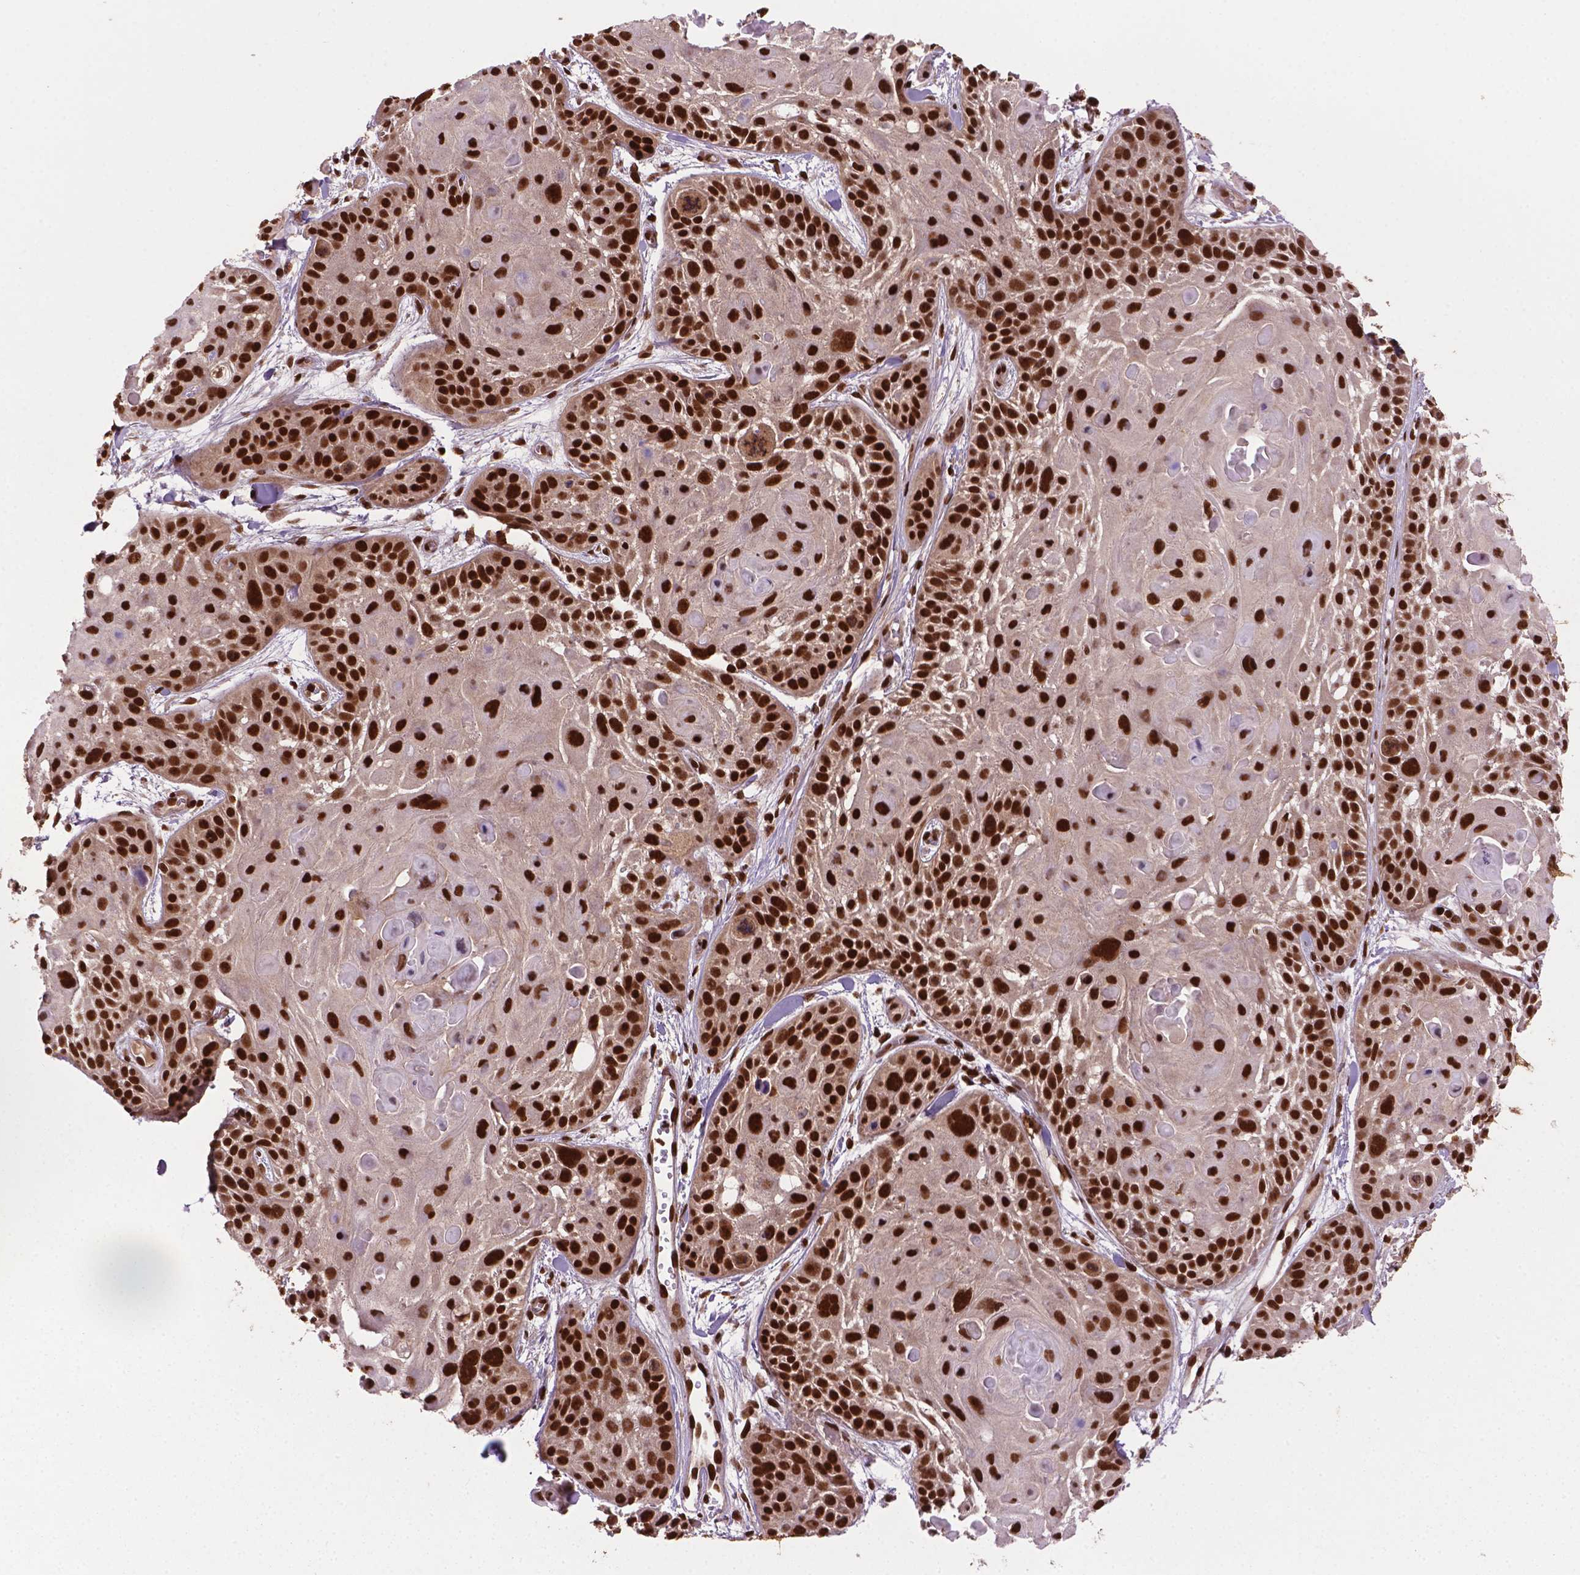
{"staining": {"intensity": "strong", "quantity": ">75%", "location": "nuclear"}, "tissue": "skin cancer", "cell_type": "Tumor cells", "image_type": "cancer", "snomed": [{"axis": "morphology", "description": "Squamous cell carcinoma, NOS"}, {"axis": "topography", "description": "Skin"}, {"axis": "topography", "description": "Anal"}], "caption": "IHC (DAB) staining of skin cancer (squamous cell carcinoma) displays strong nuclear protein positivity in approximately >75% of tumor cells.", "gene": "SIRT6", "patient": {"sex": "female", "age": 75}}